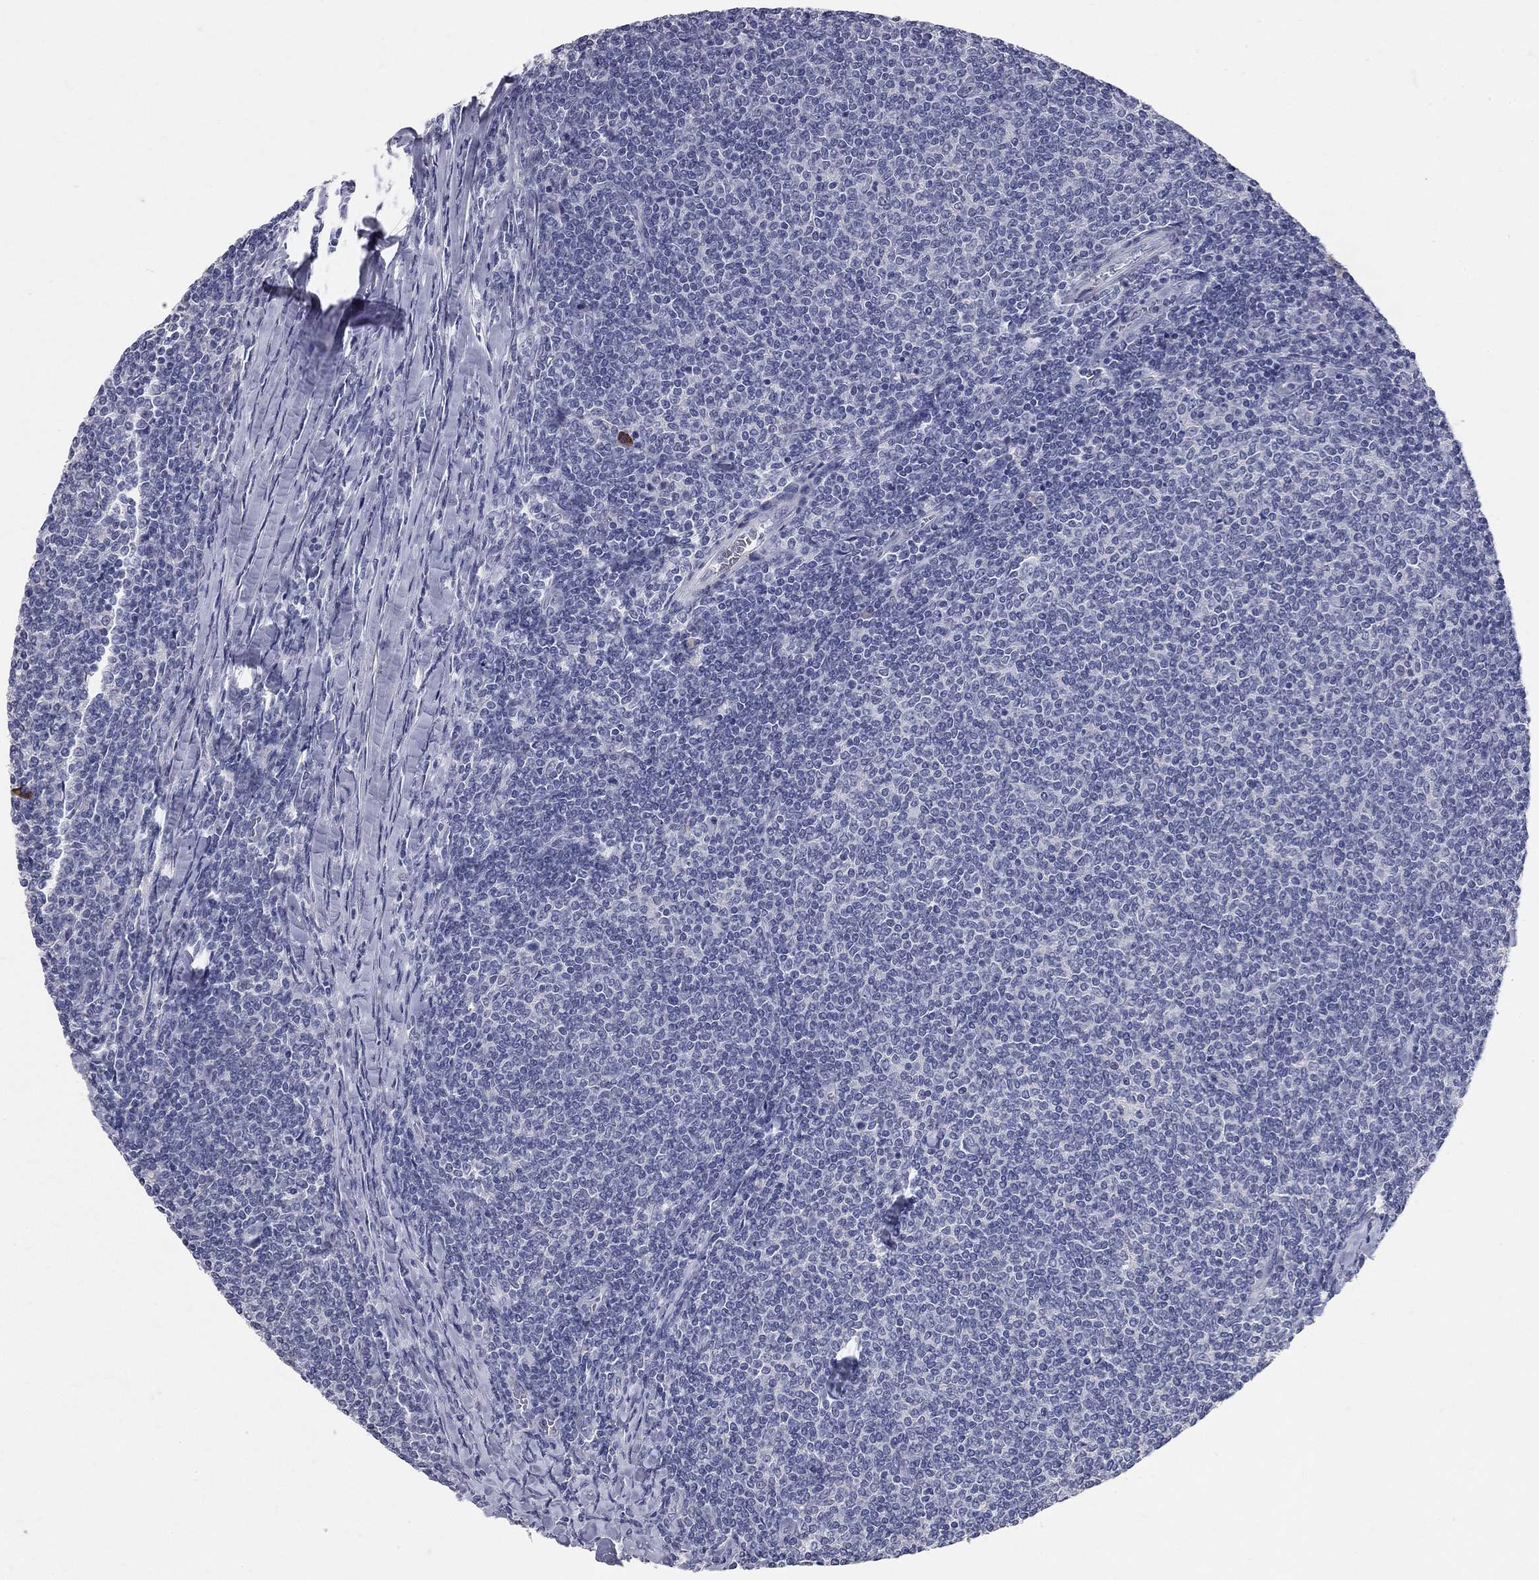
{"staining": {"intensity": "negative", "quantity": "none", "location": "none"}, "tissue": "lymphoma", "cell_type": "Tumor cells", "image_type": "cancer", "snomed": [{"axis": "morphology", "description": "Malignant lymphoma, non-Hodgkin's type, Low grade"}, {"axis": "topography", "description": "Lymph node"}], "caption": "The image exhibits no staining of tumor cells in malignant lymphoma, non-Hodgkin's type (low-grade).", "gene": "SYT12", "patient": {"sex": "male", "age": 52}}